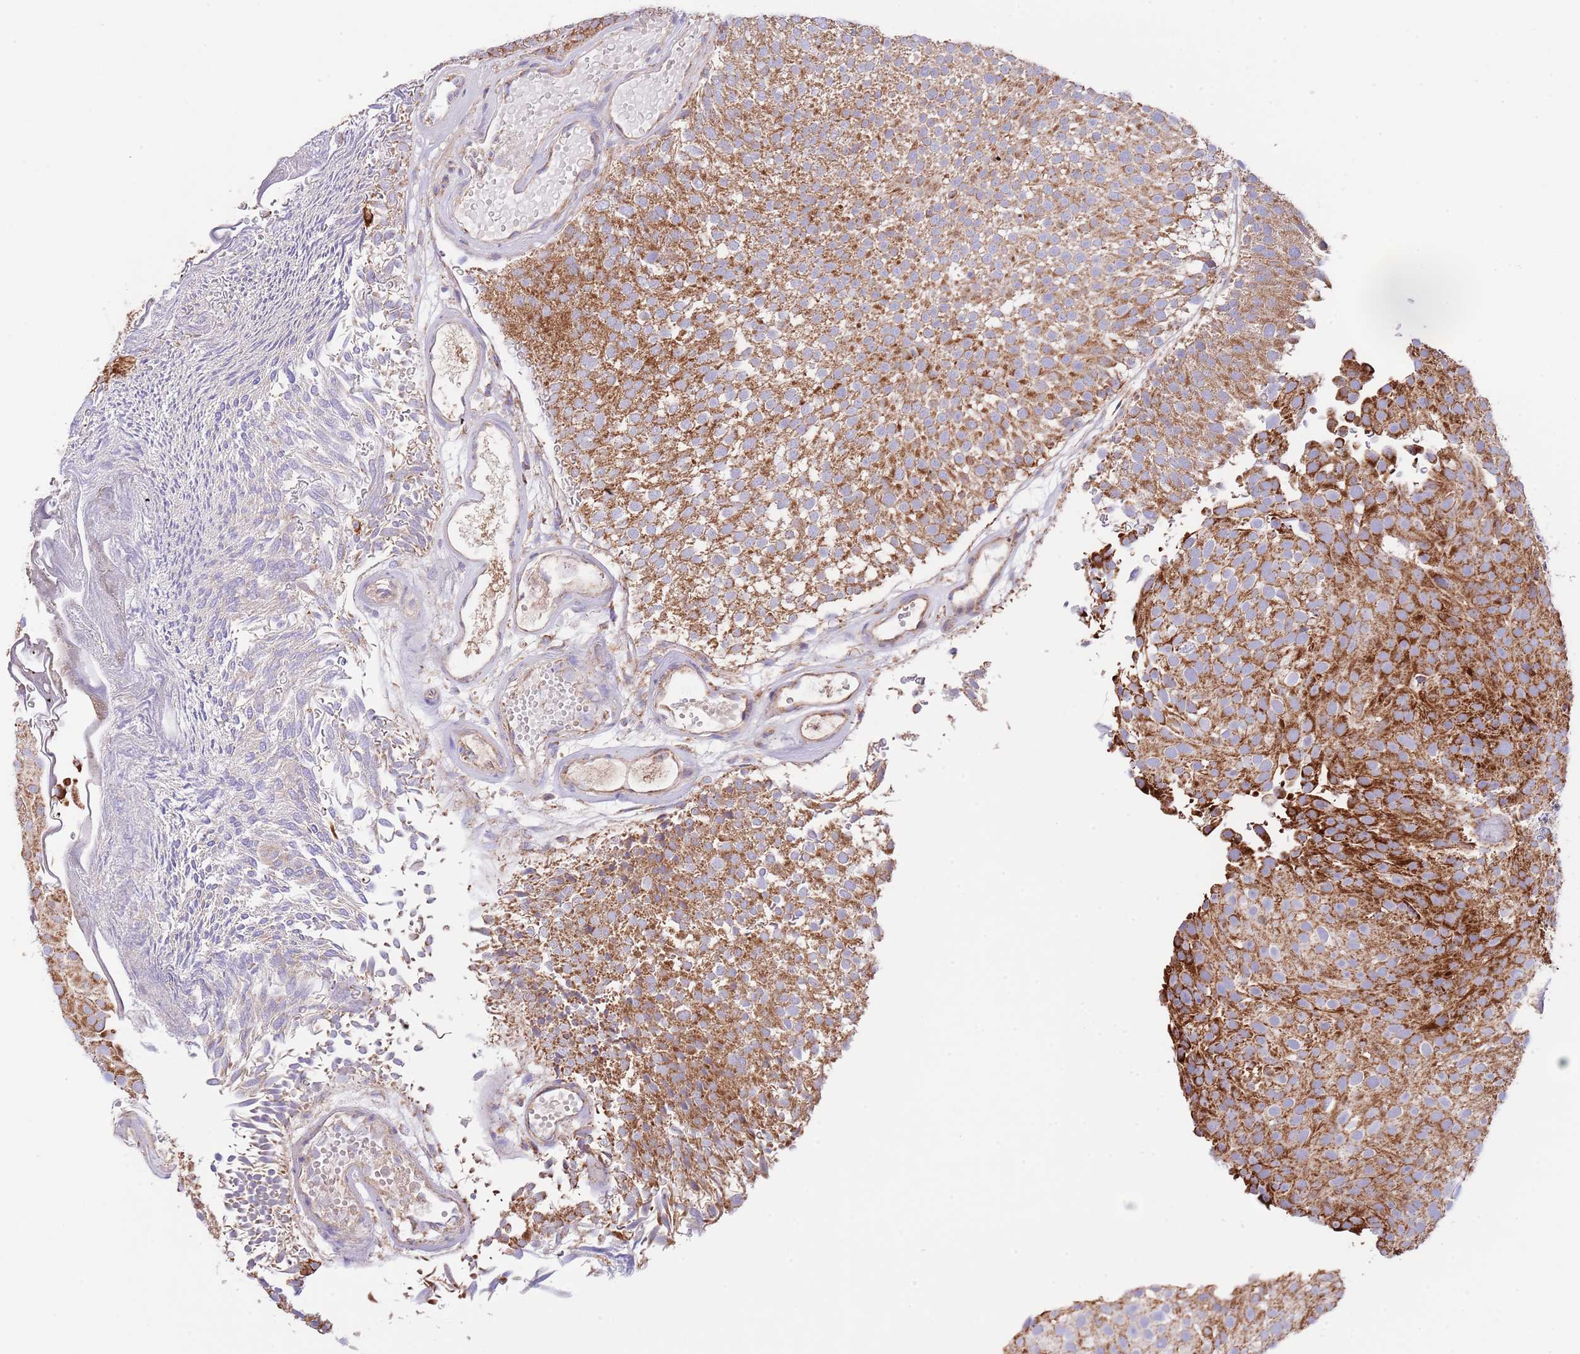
{"staining": {"intensity": "strong", "quantity": ">75%", "location": "cytoplasmic/membranous"}, "tissue": "urothelial cancer", "cell_type": "Tumor cells", "image_type": "cancer", "snomed": [{"axis": "morphology", "description": "Urothelial carcinoma, Low grade"}, {"axis": "topography", "description": "Urinary bladder"}], "caption": "Urothelial carcinoma (low-grade) tissue exhibits strong cytoplasmic/membranous positivity in approximately >75% of tumor cells, visualized by immunohistochemistry.", "gene": "DNAJA3", "patient": {"sex": "male", "age": 78}}